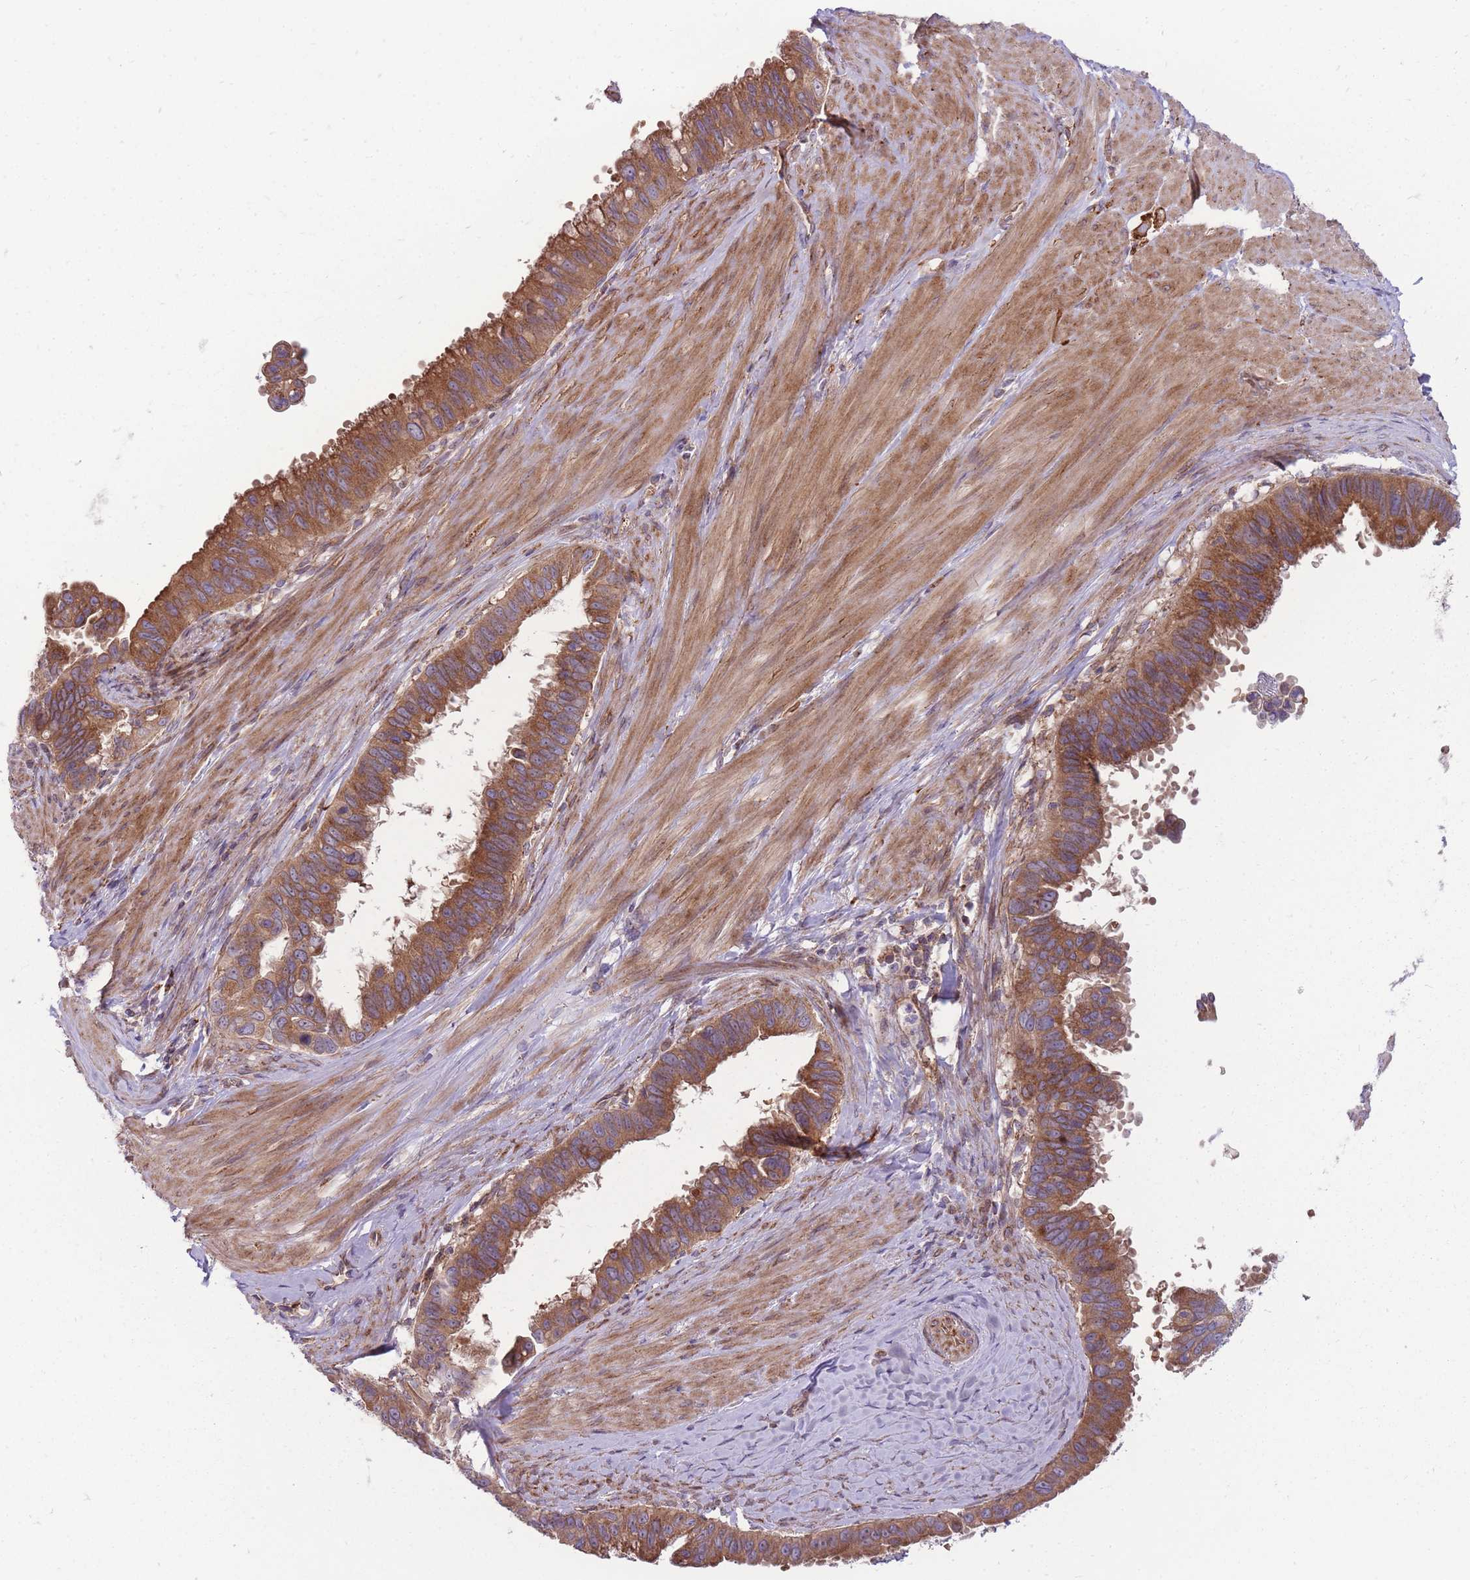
{"staining": {"intensity": "moderate", "quantity": ">75%", "location": "cytoplasmic/membranous"}, "tissue": "pancreatic cancer", "cell_type": "Tumor cells", "image_type": "cancer", "snomed": [{"axis": "morphology", "description": "Inflammation, NOS"}, {"axis": "morphology", "description": "Adenocarcinoma, NOS"}, {"axis": "topography", "description": "Pancreas"}], "caption": "This is an image of immunohistochemistry (IHC) staining of adenocarcinoma (pancreatic), which shows moderate positivity in the cytoplasmic/membranous of tumor cells.", "gene": "ANKRD10", "patient": {"sex": "female", "age": 56}}